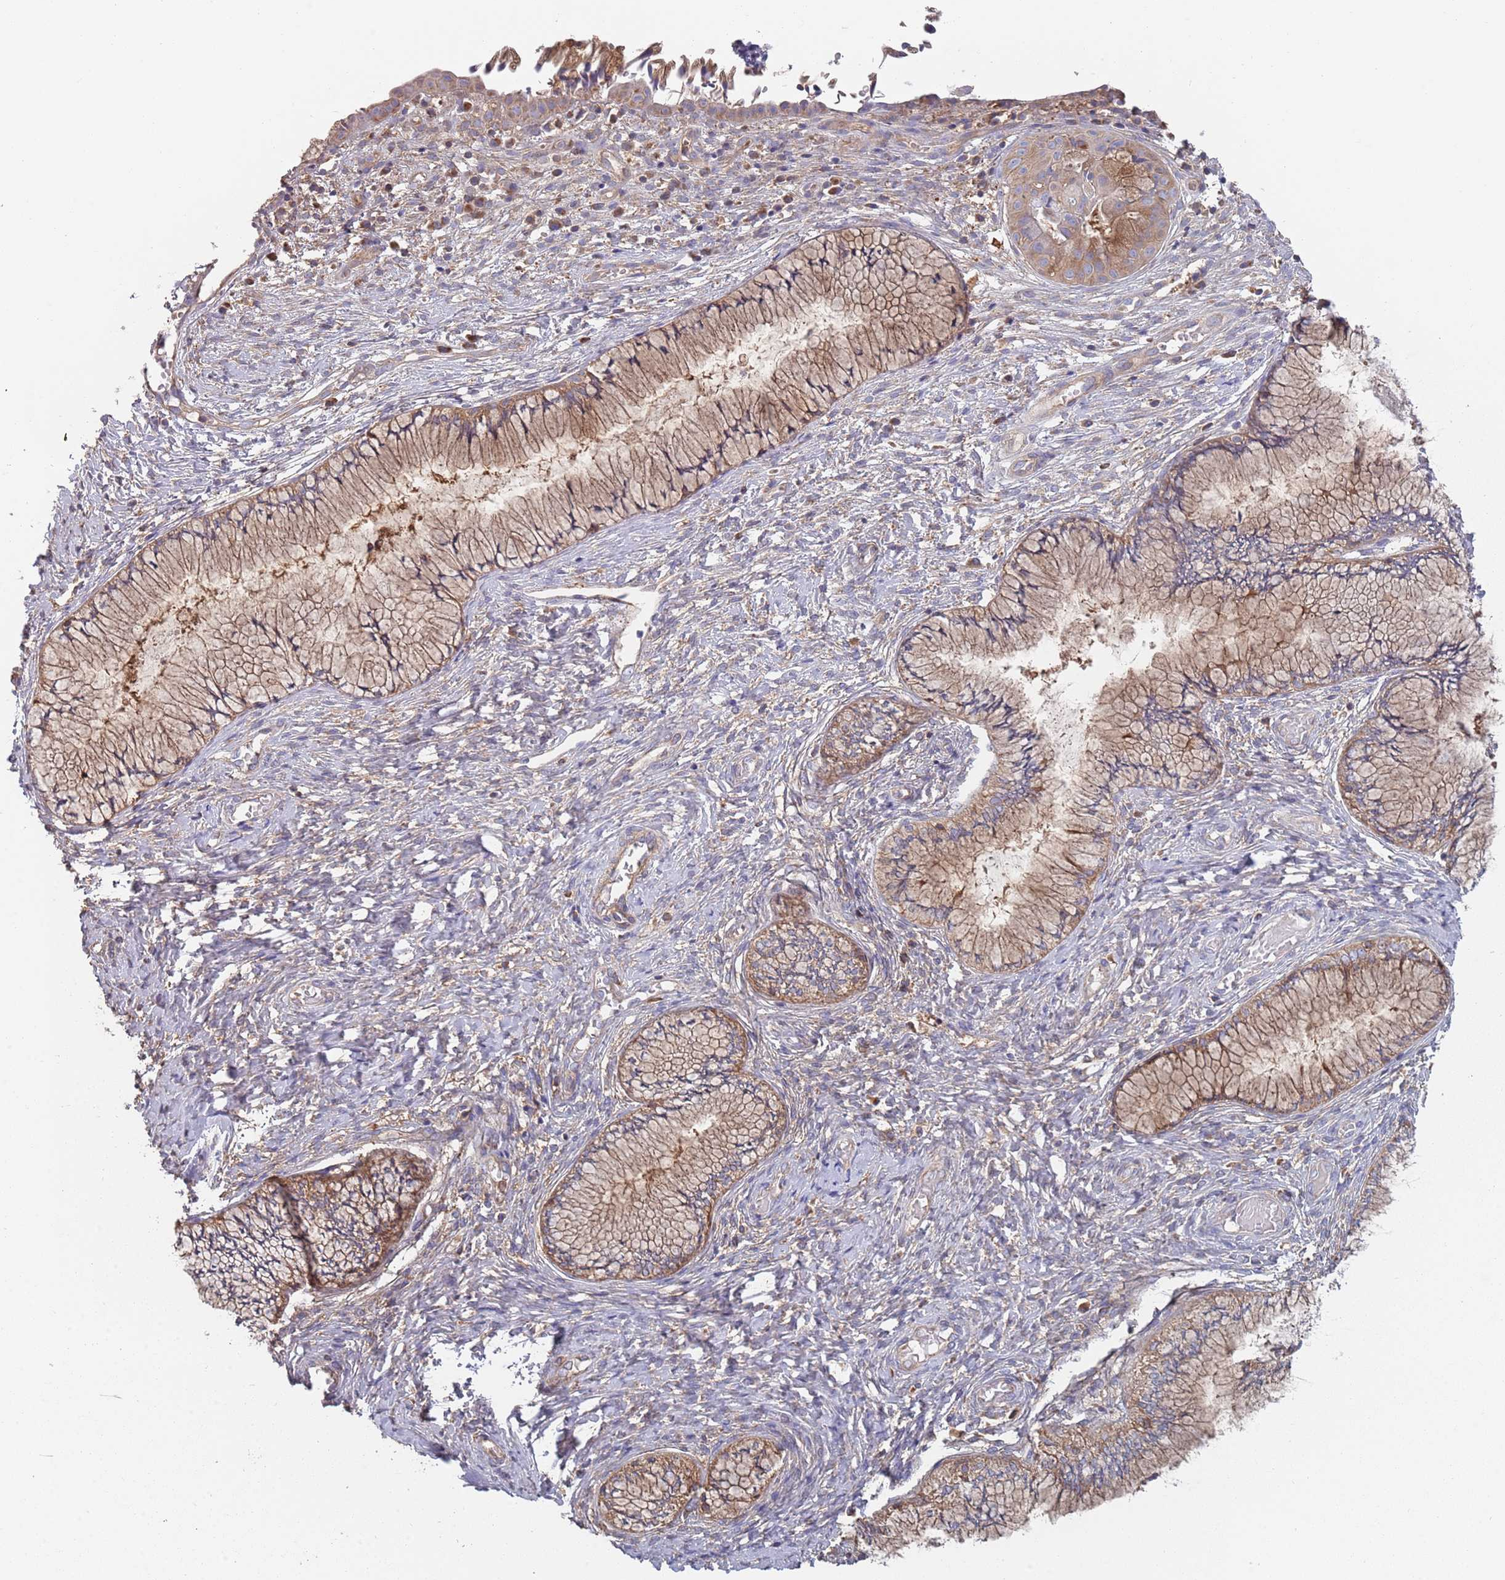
{"staining": {"intensity": "moderate", "quantity": ">75%", "location": "cytoplasmic/membranous"}, "tissue": "cervix", "cell_type": "Glandular cells", "image_type": "normal", "snomed": [{"axis": "morphology", "description": "Normal tissue, NOS"}, {"axis": "topography", "description": "Cervix"}], "caption": "Immunohistochemistry (IHC) of unremarkable cervix shows medium levels of moderate cytoplasmic/membranous staining in approximately >75% of glandular cells.", "gene": "GDI1", "patient": {"sex": "female", "age": 42}}